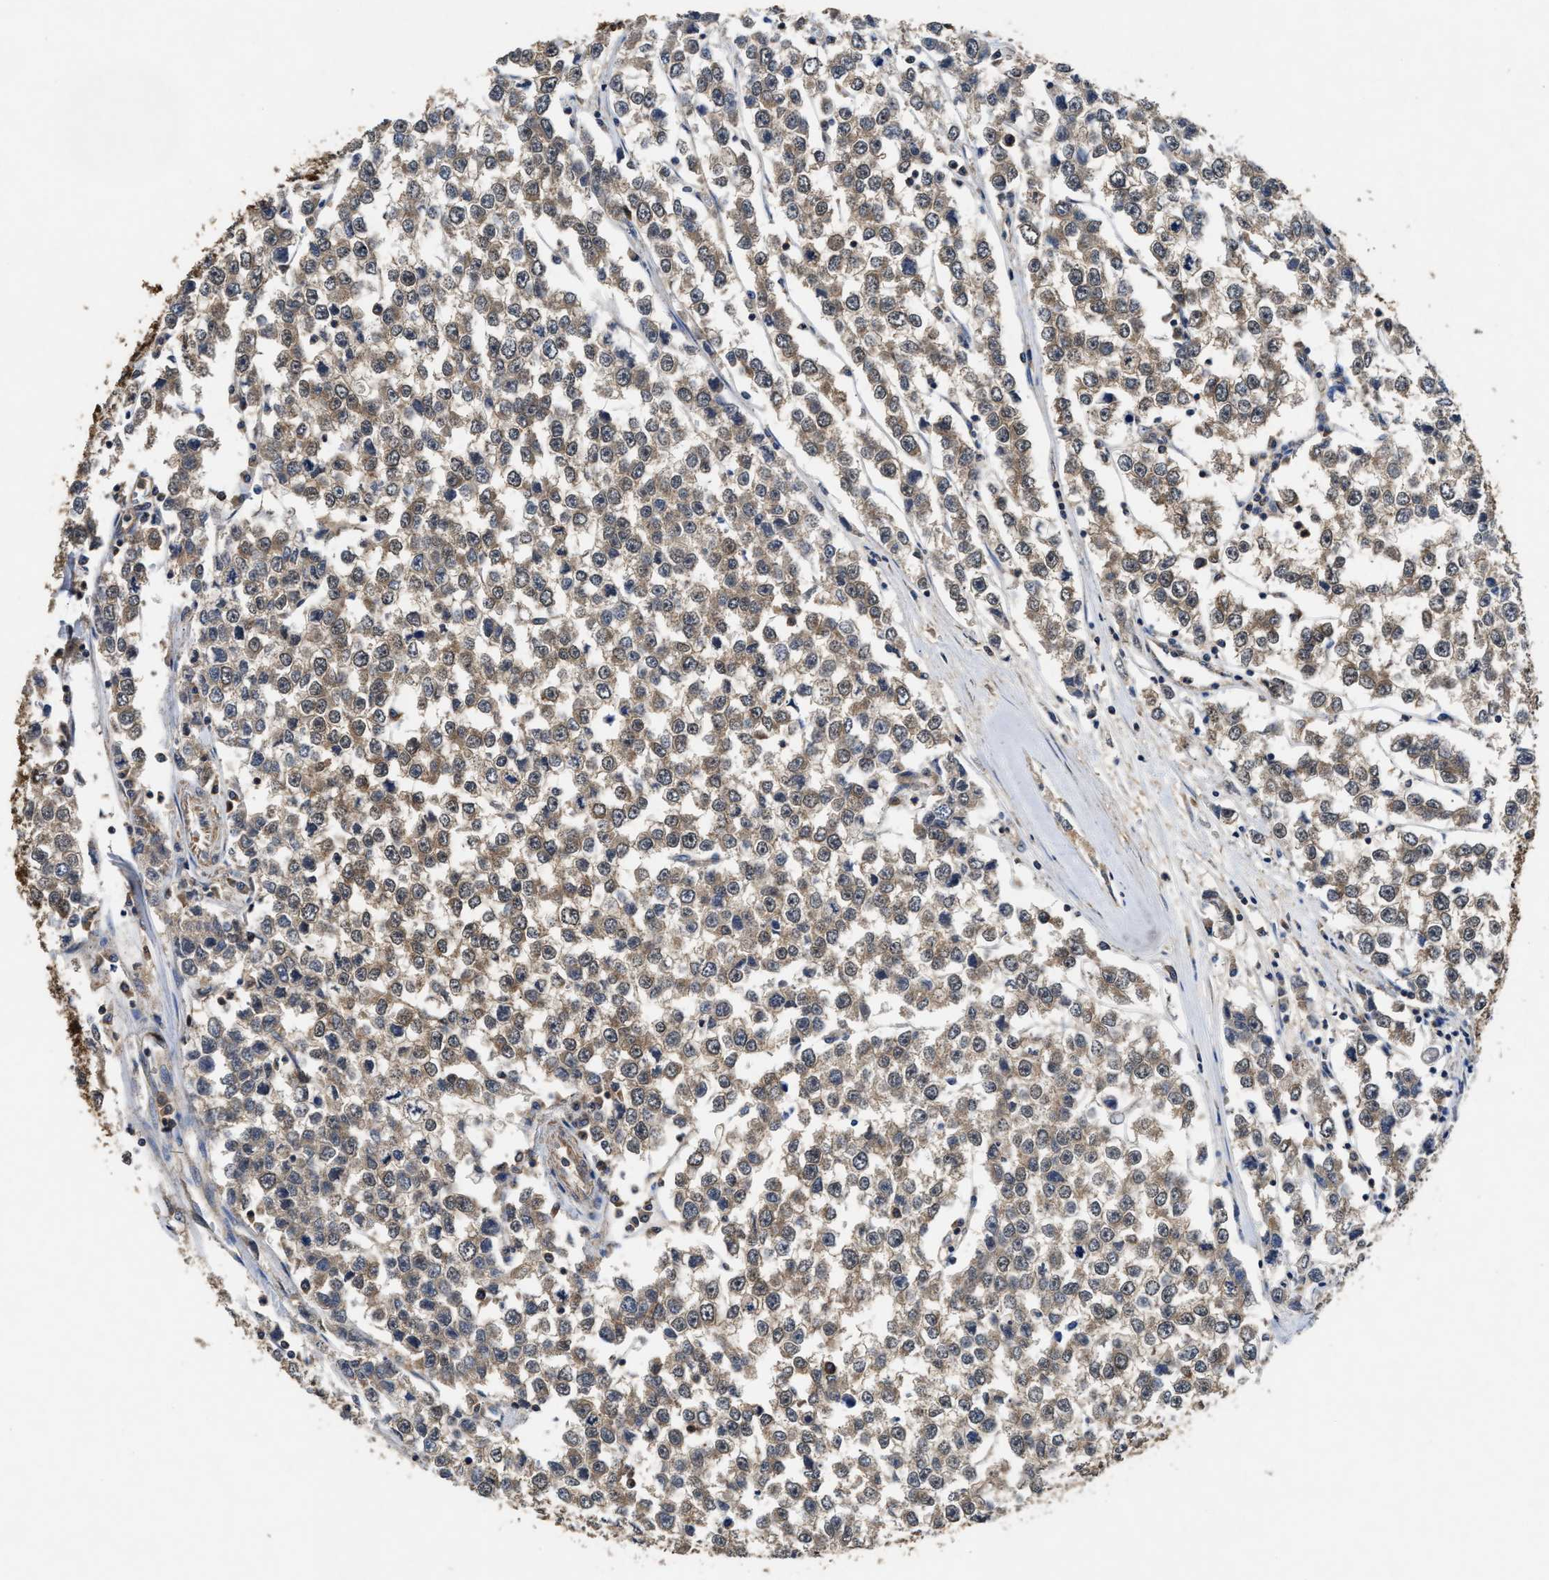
{"staining": {"intensity": "moderate", "quantity": ">75%", "location": "cytoplasmic/membranous"}, "tissue": "testis cancer", "cell_type": "Tumor cells", "image_type": "cancer", "snomed": [{"axis": "morphology", "description": "Seminoma, NOS"}, {"axis": "morphology", "description": "Carcinoma, Embryonal, NOS"}, {"axis": "topography", "description": "Testis"}], "caption": "Immunohistochemical staining of testis cancer displays moderate cytoplasmic/membranous protein expression in approximately >75% of tumor cells. (IHC, brightfield microscopy, high magnification).", "gene": "ACAT2", "patient": {"sex": "male", "age": 52}}